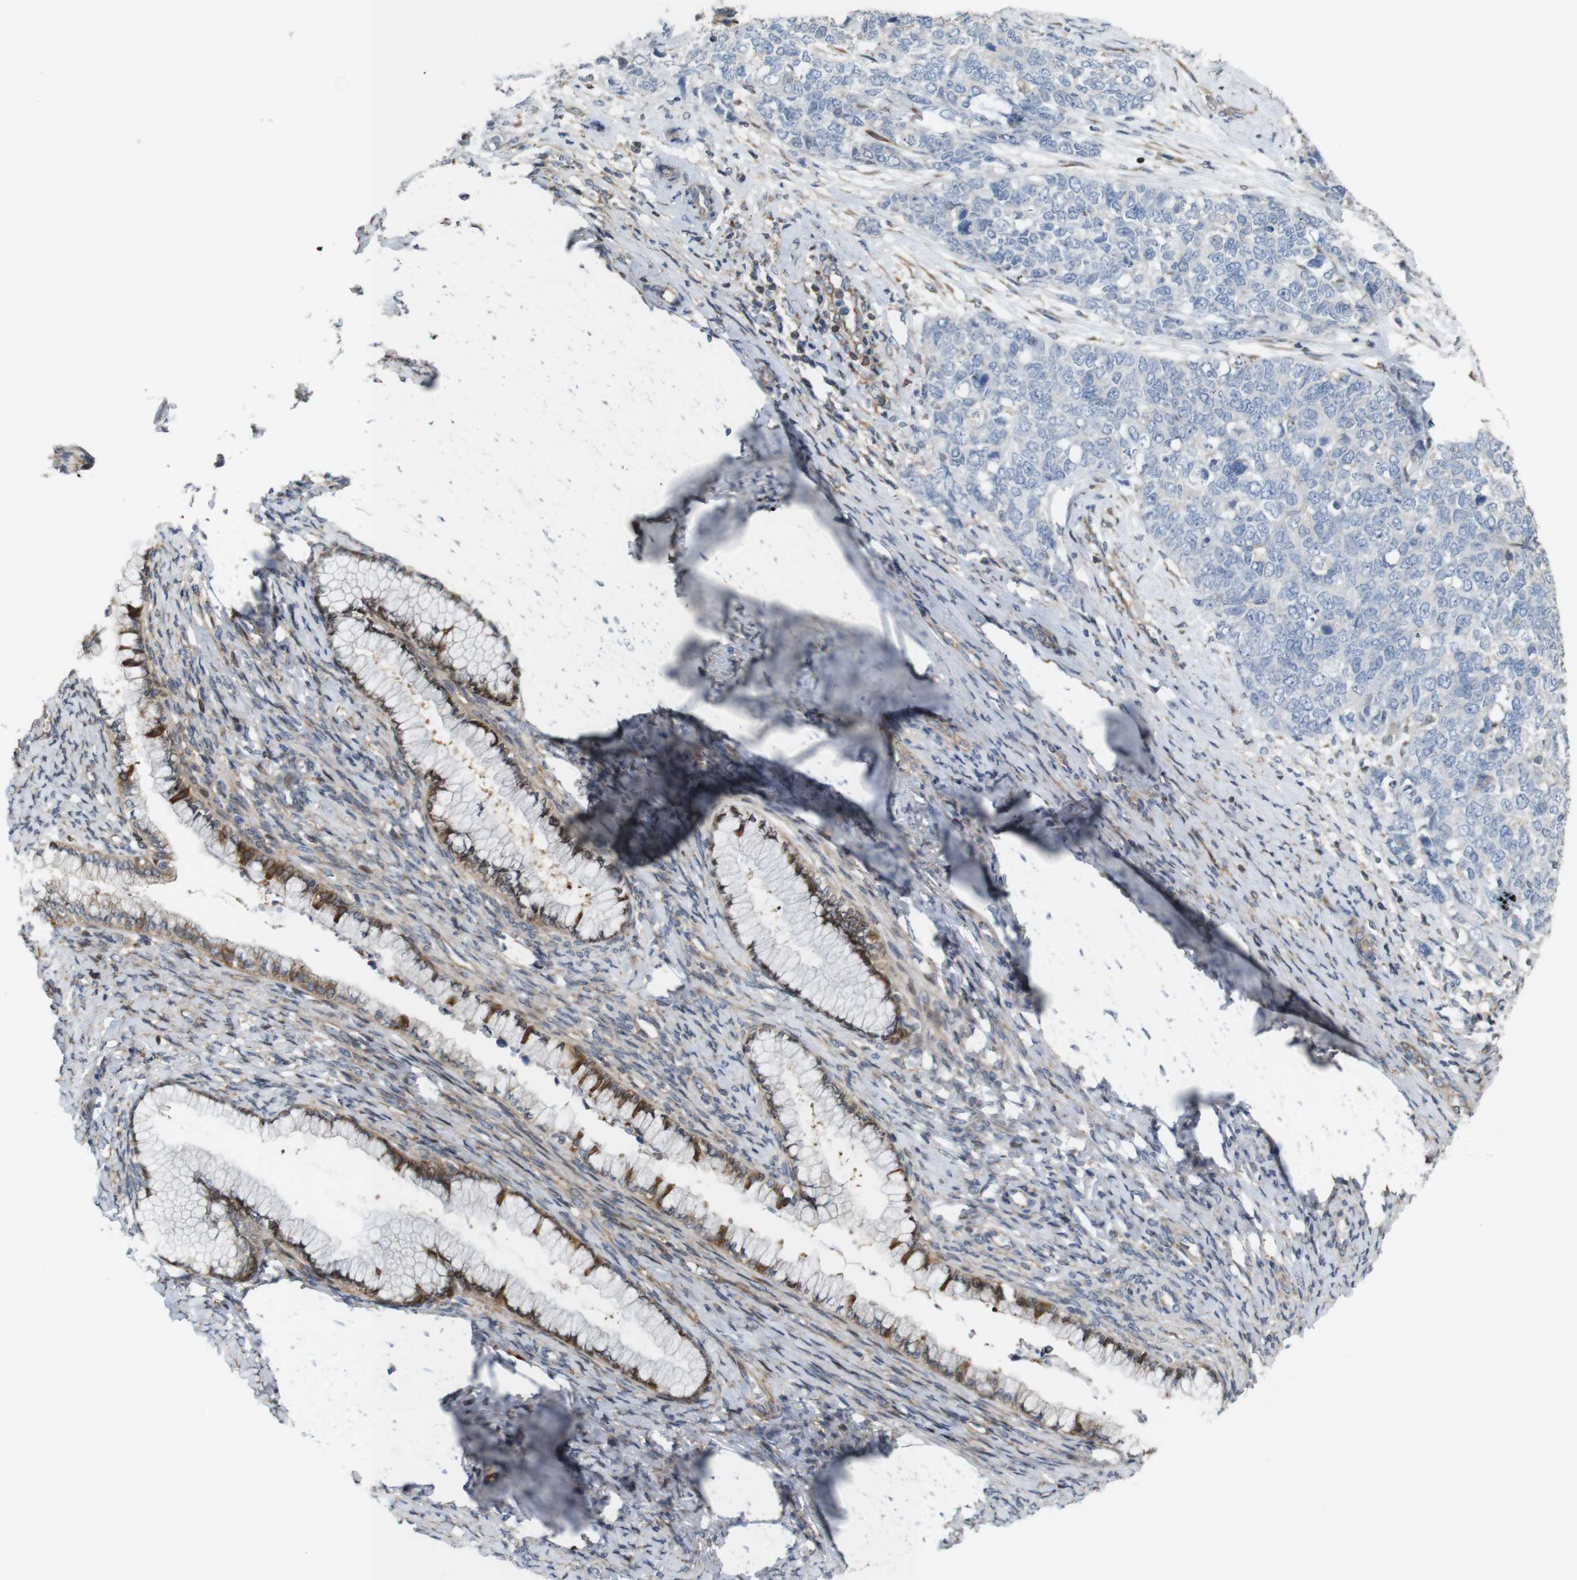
{"staining": {"intensity": "negative", "quantity": "none", "location": "none"}, "tissue": "cervical cancer", "cell_type": "Tumor cells", "image_type": "cancer", "snomed": [{"axis": "morphology", "description": "Squamous cell carcinoma, NOS"}, {"axis": "topography", "description": "Cervix"}], "caption": "The immunohistochemistry photomicrograph has no significant positivity in tumor cells of cervical cancer (squamous cell carcinoma) tissue. (DAB immunohistochemistry with hematoxylin counter stain).", "gene": "PCOLCE2", "patient": {"sex": "female", "age": 63}}